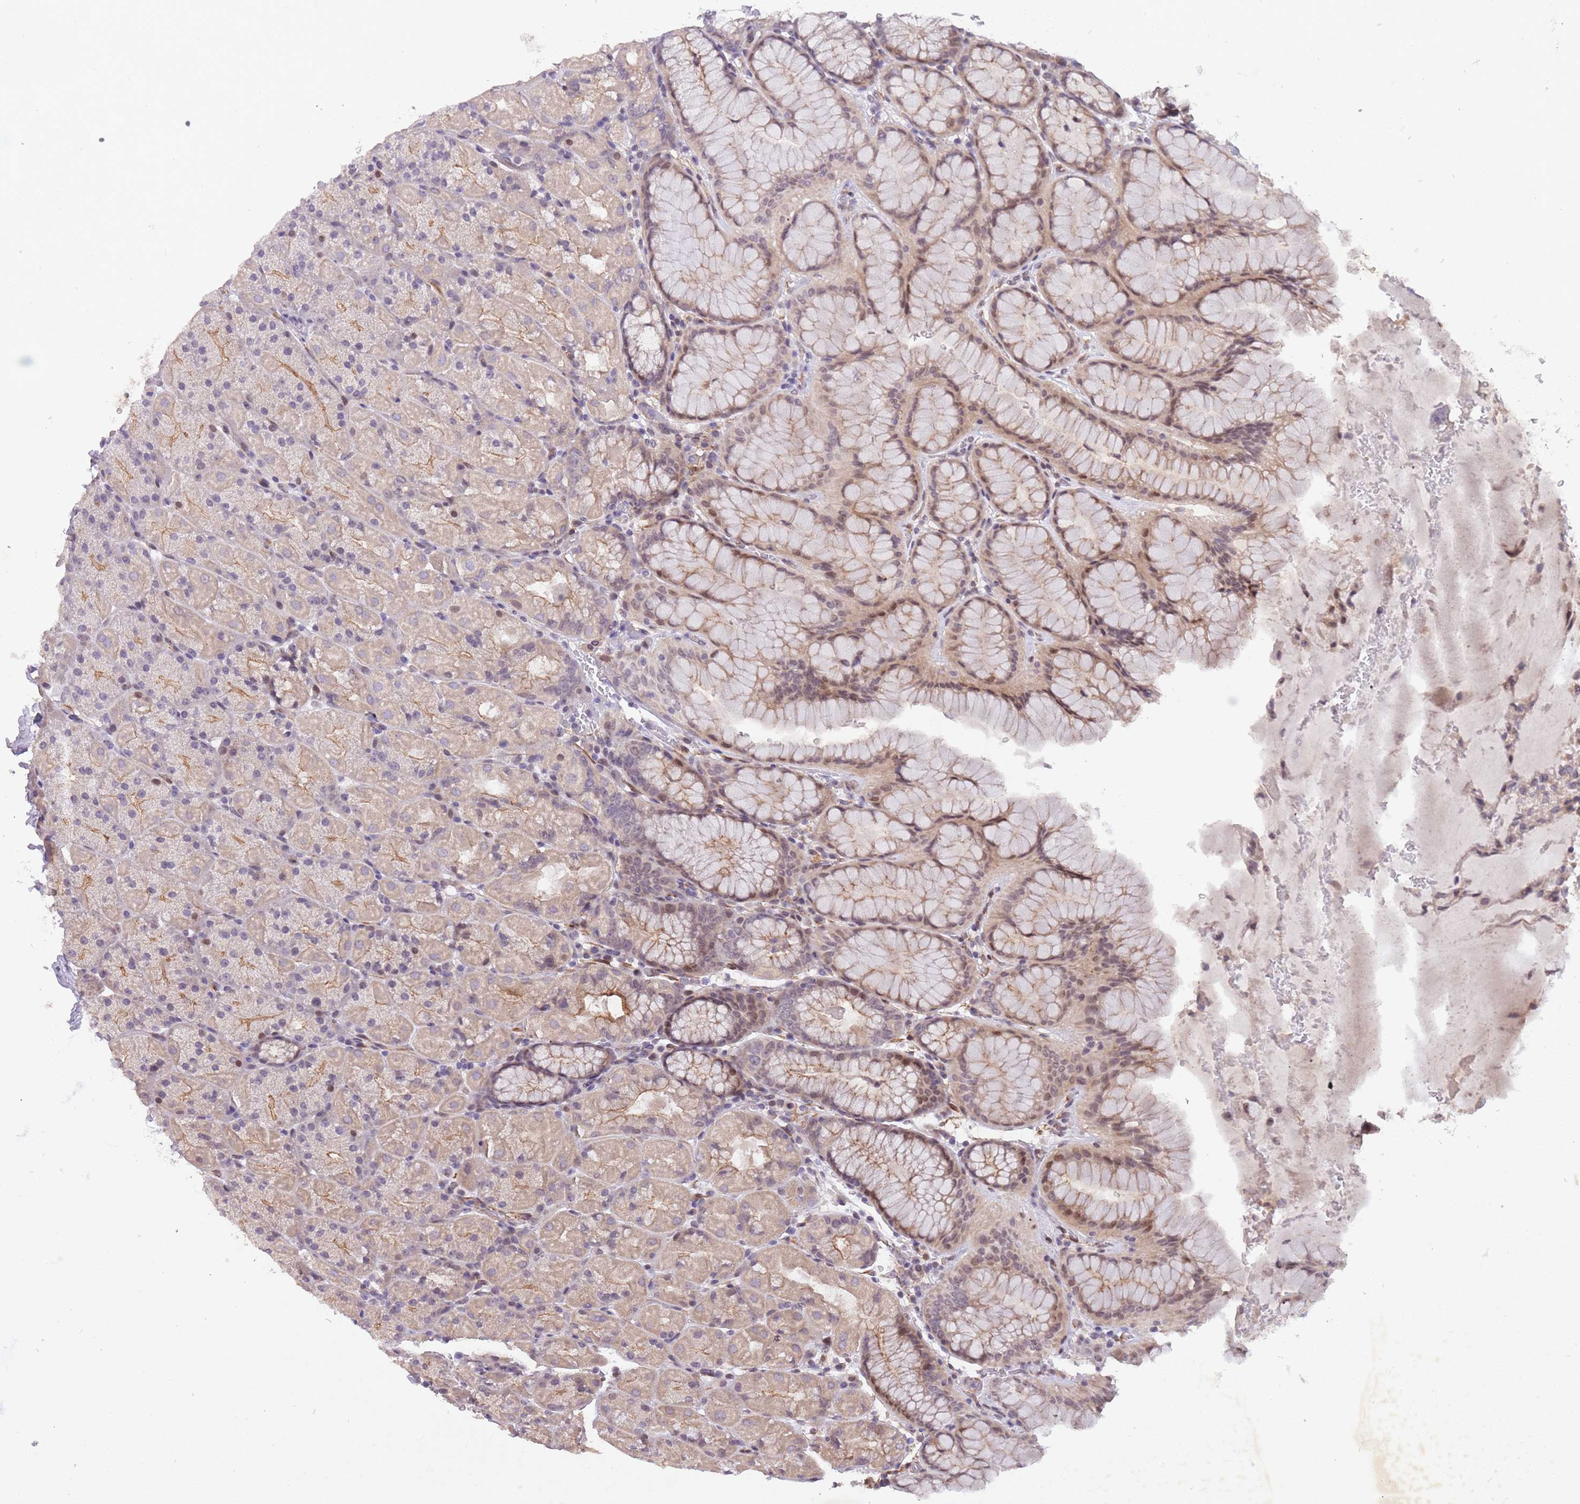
{"staining": {"intensity": "moderate", "quantity": "25%-75%", "location": "cytoplasmic/membranous,nuclear"}, "tissue": "stomach", "cell_type": "Glandular cells", "image_type": "normal", "snomed": [{"axis": "morphology", "description": "Normal tissue, NOS"}, {"axis": "topography", "description": "Stomach, upper"}, {"axis": "topography", "description": "Stomach, lower"}], "caption": "DAB immunohistochemical staining of unremarkable stomach exhibits moderate cytoplasmic/membranous,nuclear protein staining in approximately 25%-75% of glandular cells. The staining was performed using DAB (3,3'-diaminobenzidine) to visualize the protein expression in brown, while the nuclei were stained in blue with hematoxylin (Magnification: 20x).", "gene": "CBX6", "patient": {"sex": "male", "age": 67}}